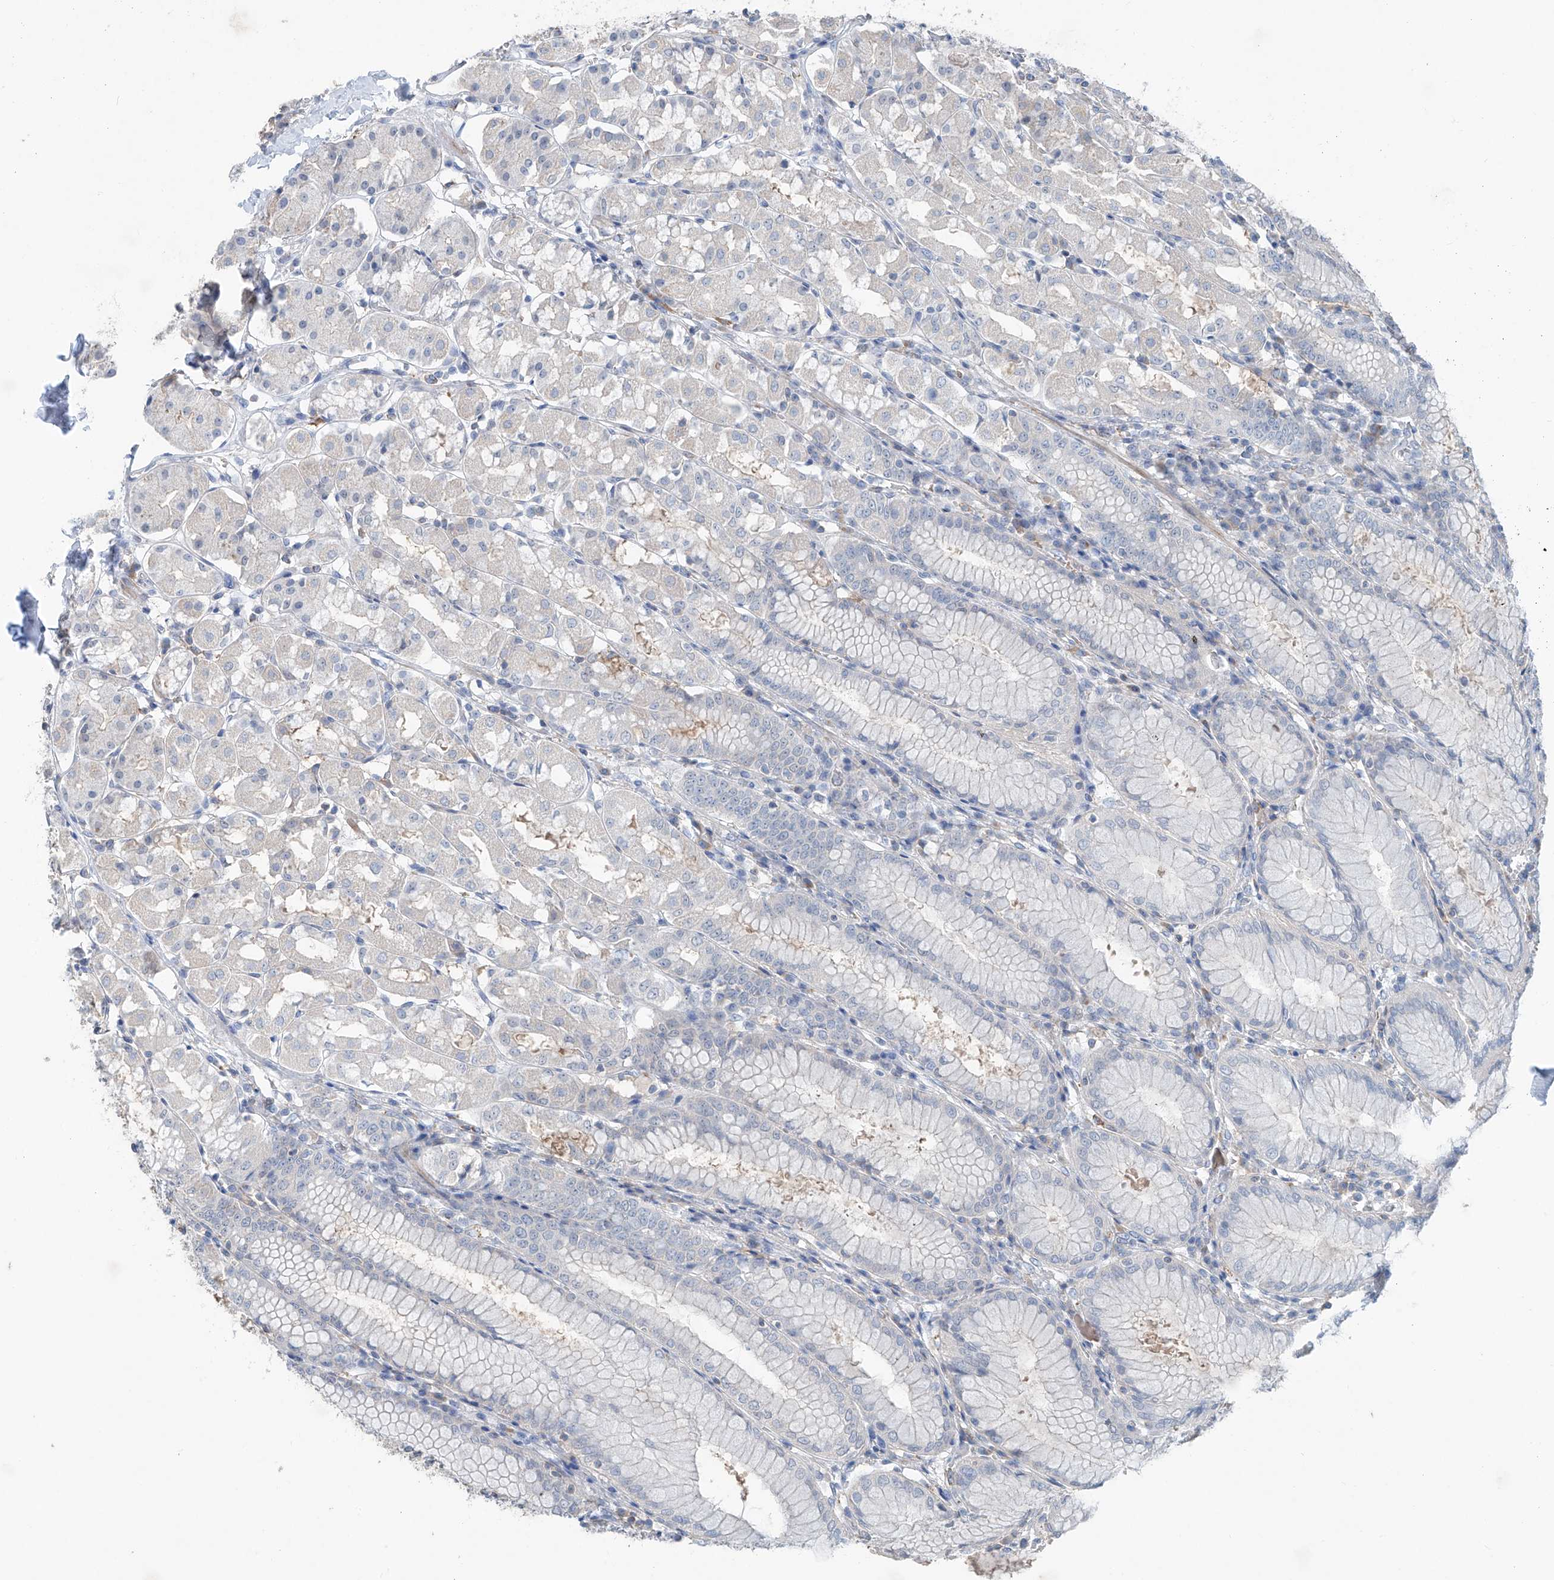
{"staining": {"intensity": "negative", "quantity": "none", "location": "none"}, "tissue": "stomach", "cell_type": "Glandular cells", "image_type": "normal", "snomed": [{"axis": "morphology", "description": "Normal tissue, NOS"}, {"axis": "topography", "description": "Stomach, lower"}], "caption": "This is an IHC photomicrograph of benign stomach. There is no staining in glandular cells.", "gene": "ANKRD34A", "patient": {"sex": "female", "age": 56}}